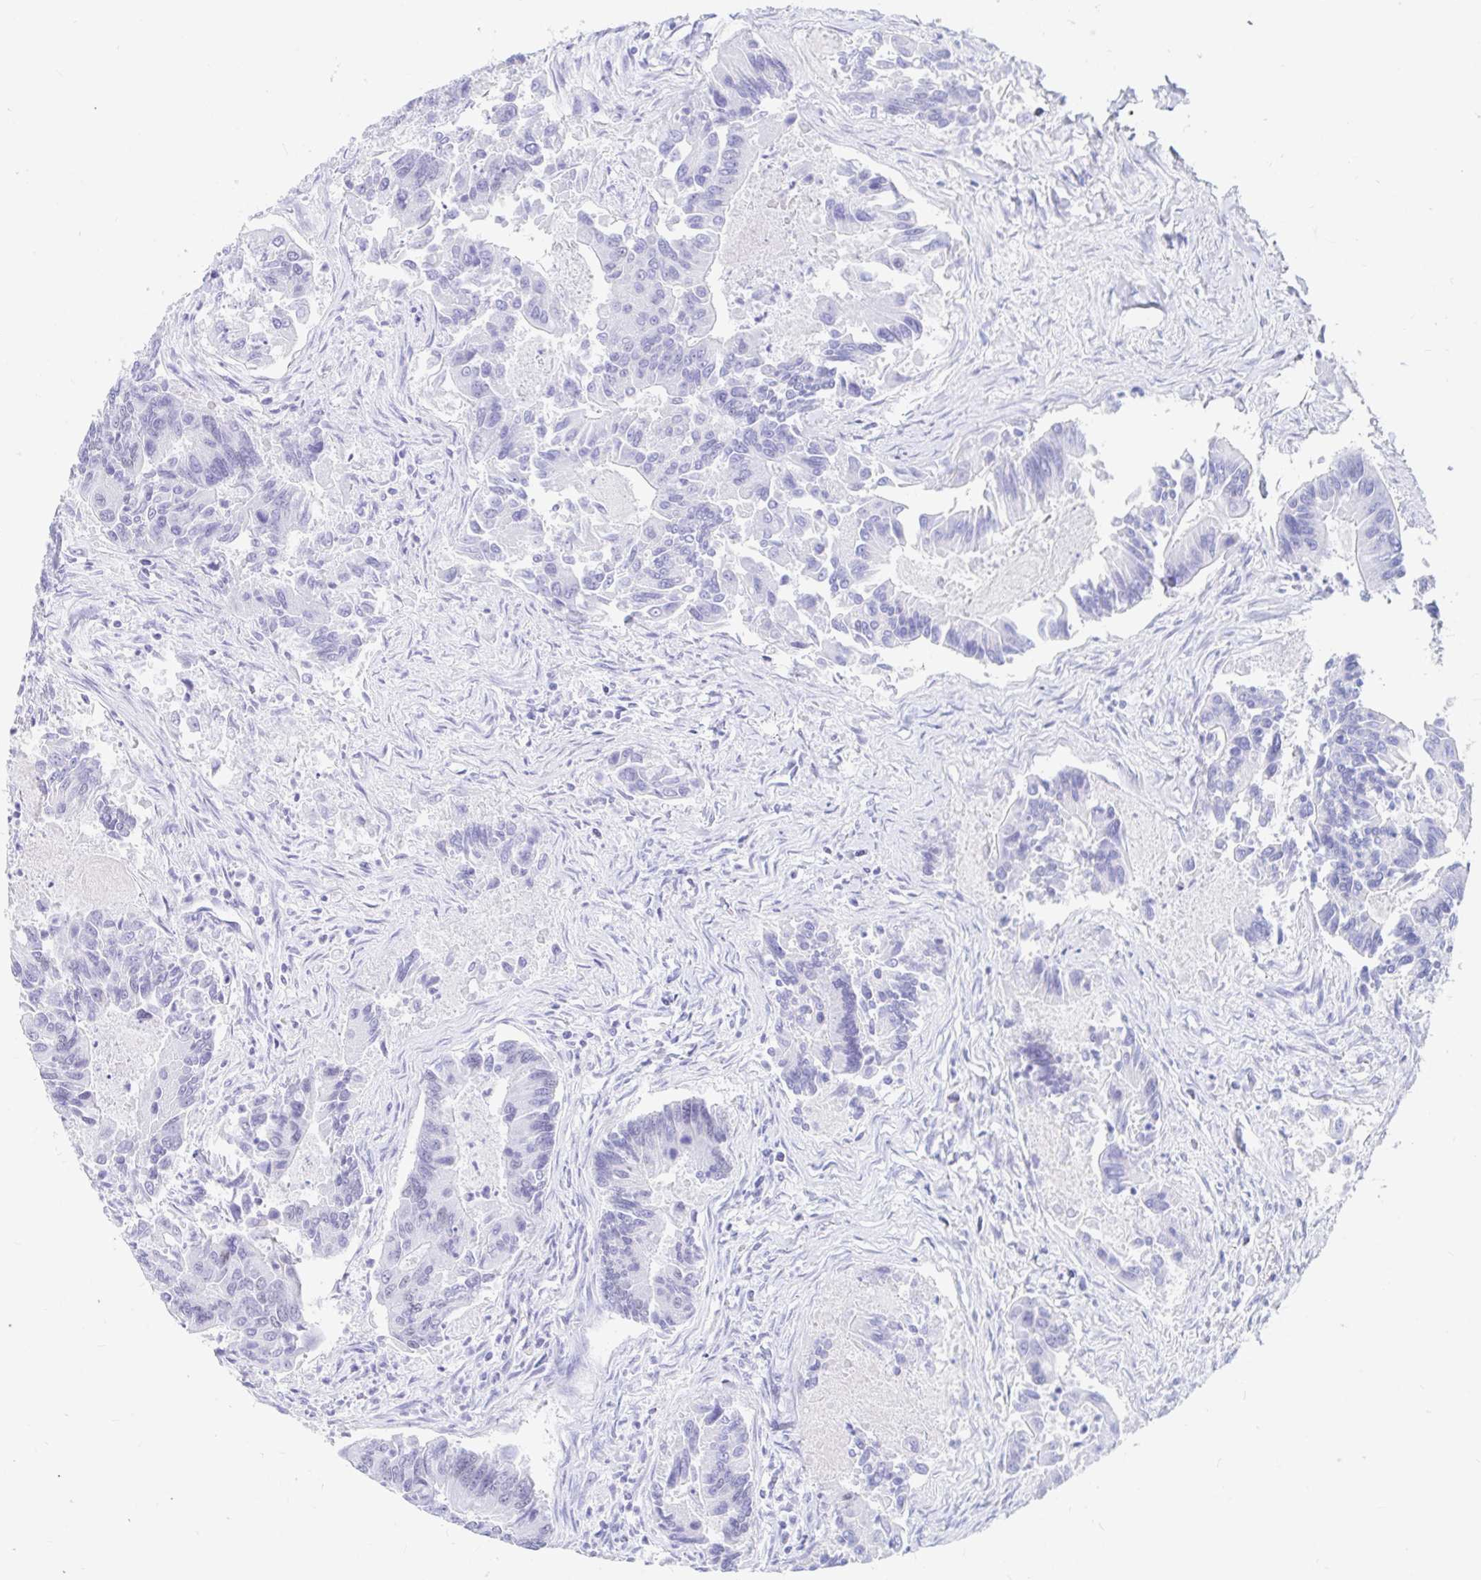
{"staining": {"intensity": "negative", "quantity": "none", "location": "none"}, "tissue": "colorectal cancer", "cell_type": "Tumor cells", "image_type": "cancer", "snomed": [{"axis": "morphology", "description": "Adenocarcinoma, NOS"}, {"axis": "topography", "description": "Colon"}], "caption": "Colorectal cancer (adenocarcinoma) stained for a protein using immunohistochemistry shows no staining tumor cells.", "gene": "OR6T1", "patient": {"sex": "female", "age": 67}}